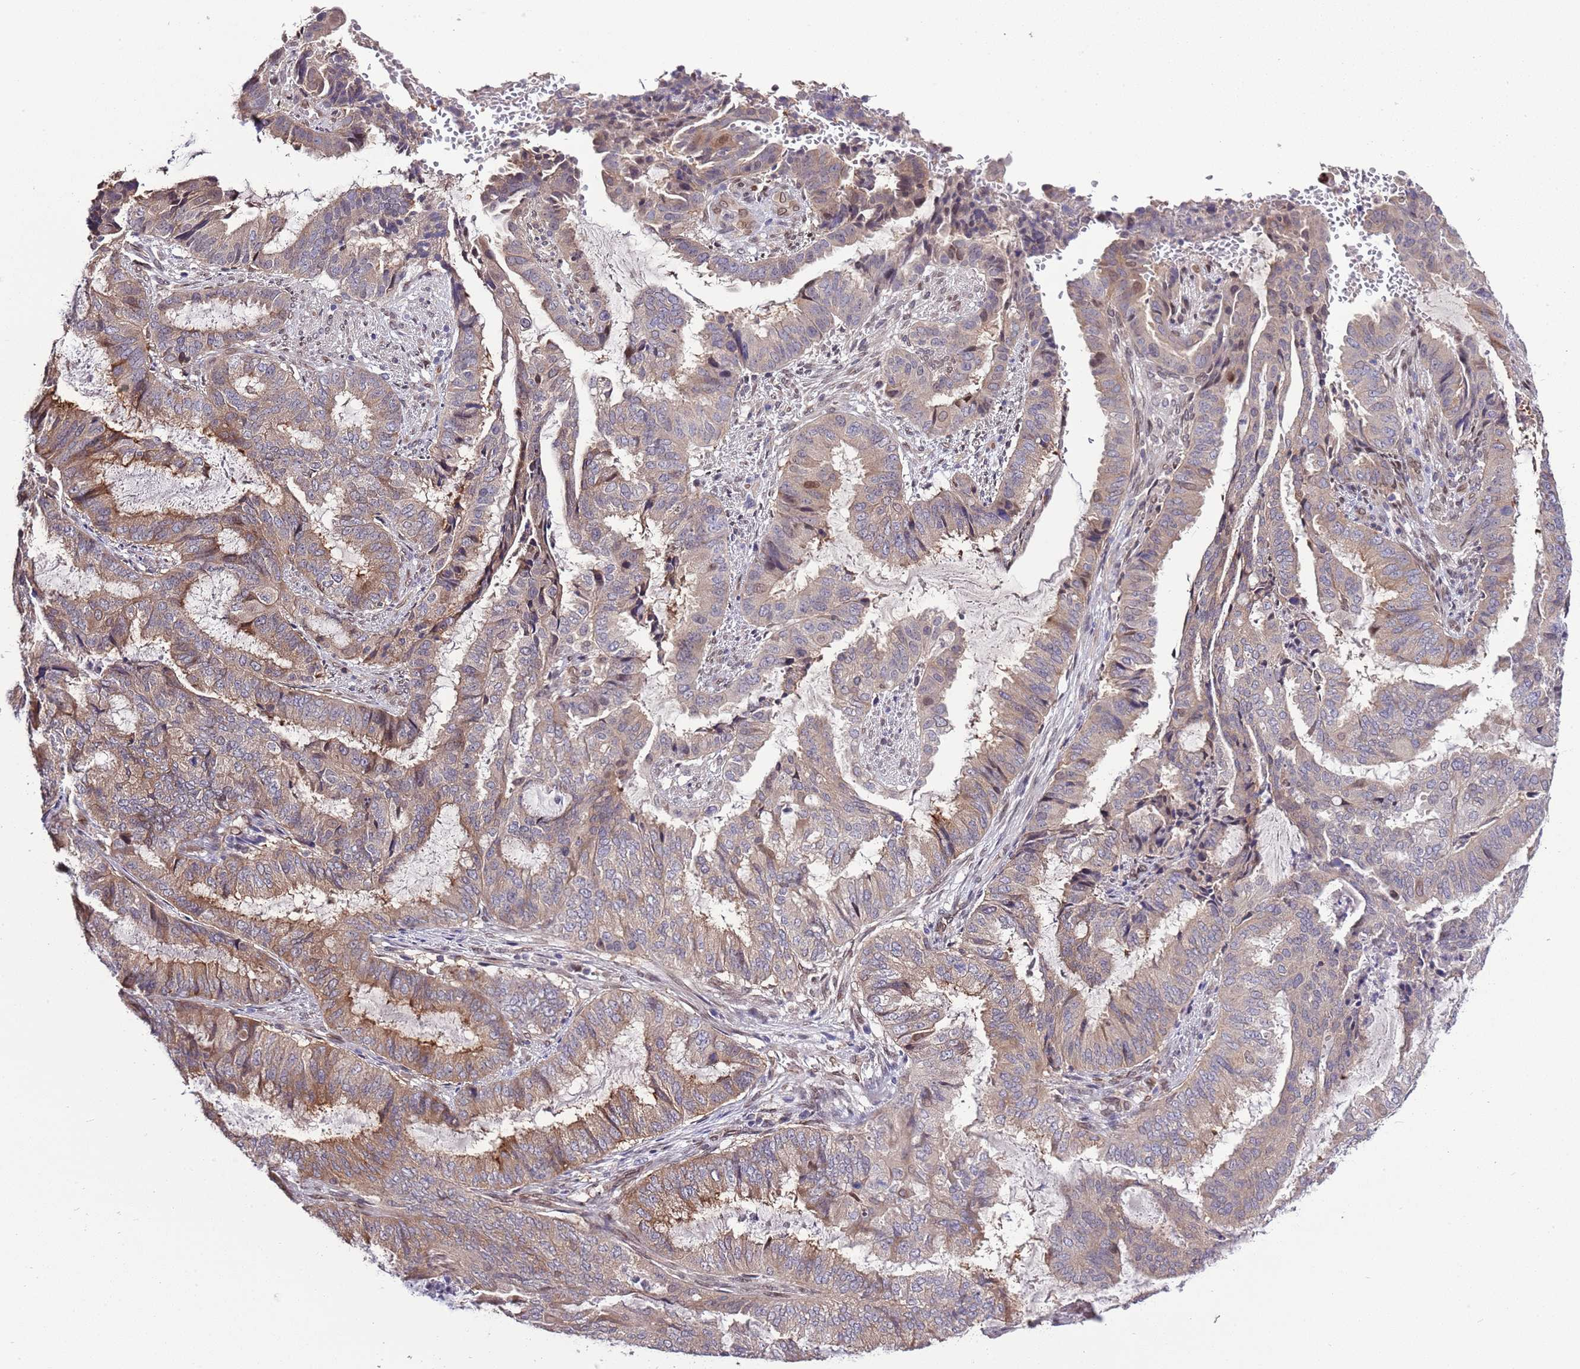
{"staining": {"intensity": "moderate", "quantity": "<25%", "location": "cytoplasmic/membranous,nuclear"}, "tissue": "endometrial cancer", "cell_type": "Tumor cells", "image_type": "cancer", "snomed": [{"axis": "morphology", "description": "Adenocarcinoma, NOS"}, {"axis": "topography", "description": "Endometrium"}], "caption": "Immunohistochemistry (IHC) histopathology image of human endometrial adenocarcinoma stained for a protein (brown), which displays low levels of moderate cytoplasmic/membranous and nuclear staining in about <25% of tumor cells.", "gene": "ZNF665", "patient": {"sex": "female", "age": 51}}